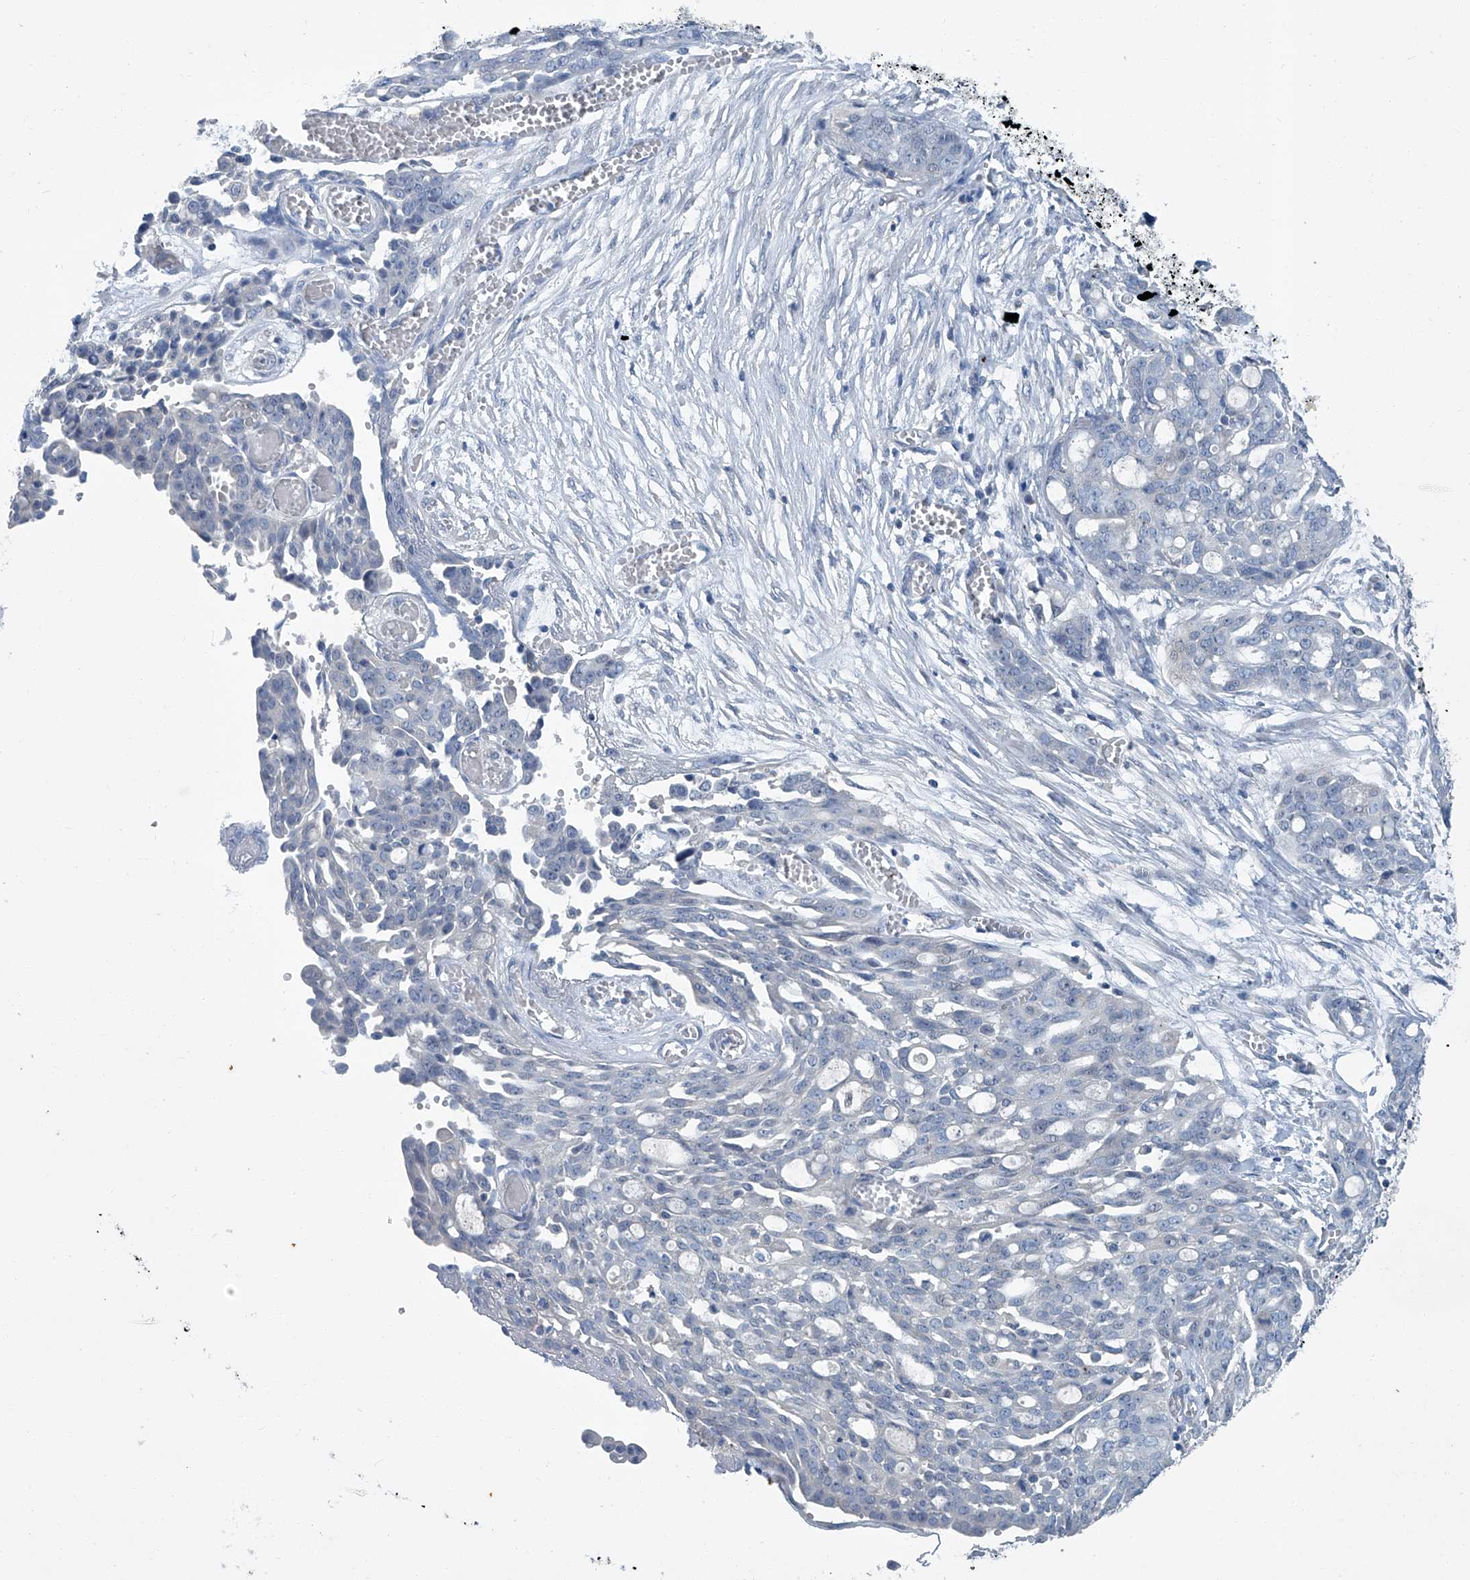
{"staining": {"intensity": "negative", "quantity": "none", "location": "none"}, "tissue": "ovarian cancer", "cell_type": "Tumor cells", "image_type": "cancer", "snomed": [{"axis": "morphology", "description": "Cystadenocarcinoma, serous, NOS"}, {"axis": "topography", "description": "Soft tissue"}, {"axis": "topography", "description": "Ovary"}], "caption": "Immunohistochemical staining of human ovarian cancer (serous cystadenocarcinoma) displays no significant positivity in tumor cells. (DAB (3,3'-diaminobenzidine) IHC with hematoxylin counter stain).", "gene": "ANKRD34A", "patient": {"sex": "female", "age": 57}}